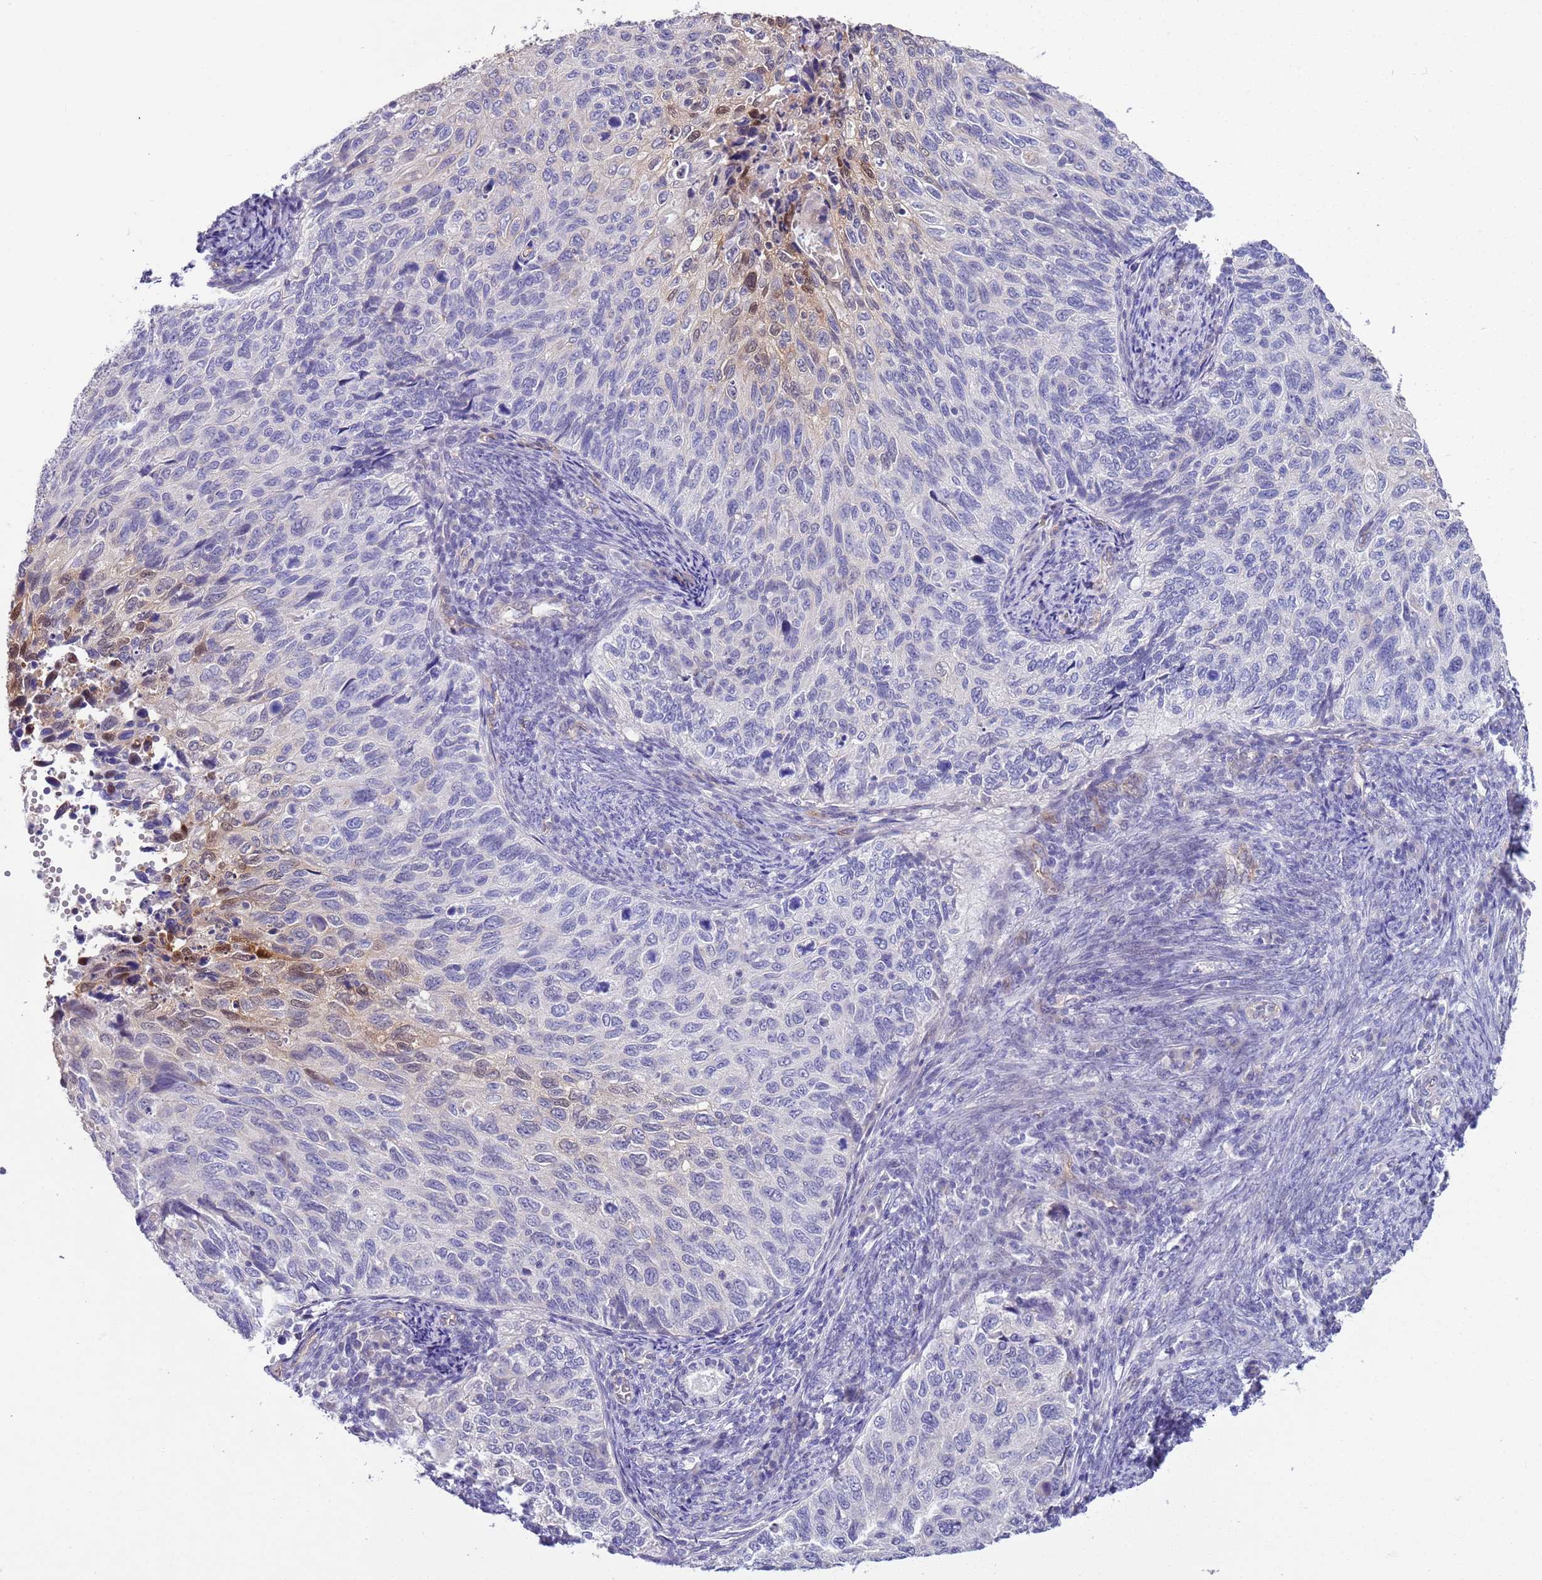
{"staining": {"intensity": "moderate", "quantity": "<25%", "location": "nuclear"}, "tissue": "cervical cancer", "cell_type": "Tumor cells", "image_type": "cancer", "snomed": [{"axis": "morphology", "description": "Squamous cell carcinoma, NOS"}, {"axis": "topography", "description": "Cervix"}], "caption": "Immunohistochemistry (IHC) (DAB) staining of cervical squamous cell carcinoma shows moderate nuclear protein positivity in about <25% of tumor cells.", "gene": "BRMS1L", "patient": {"sex": "female", "age": 70}}